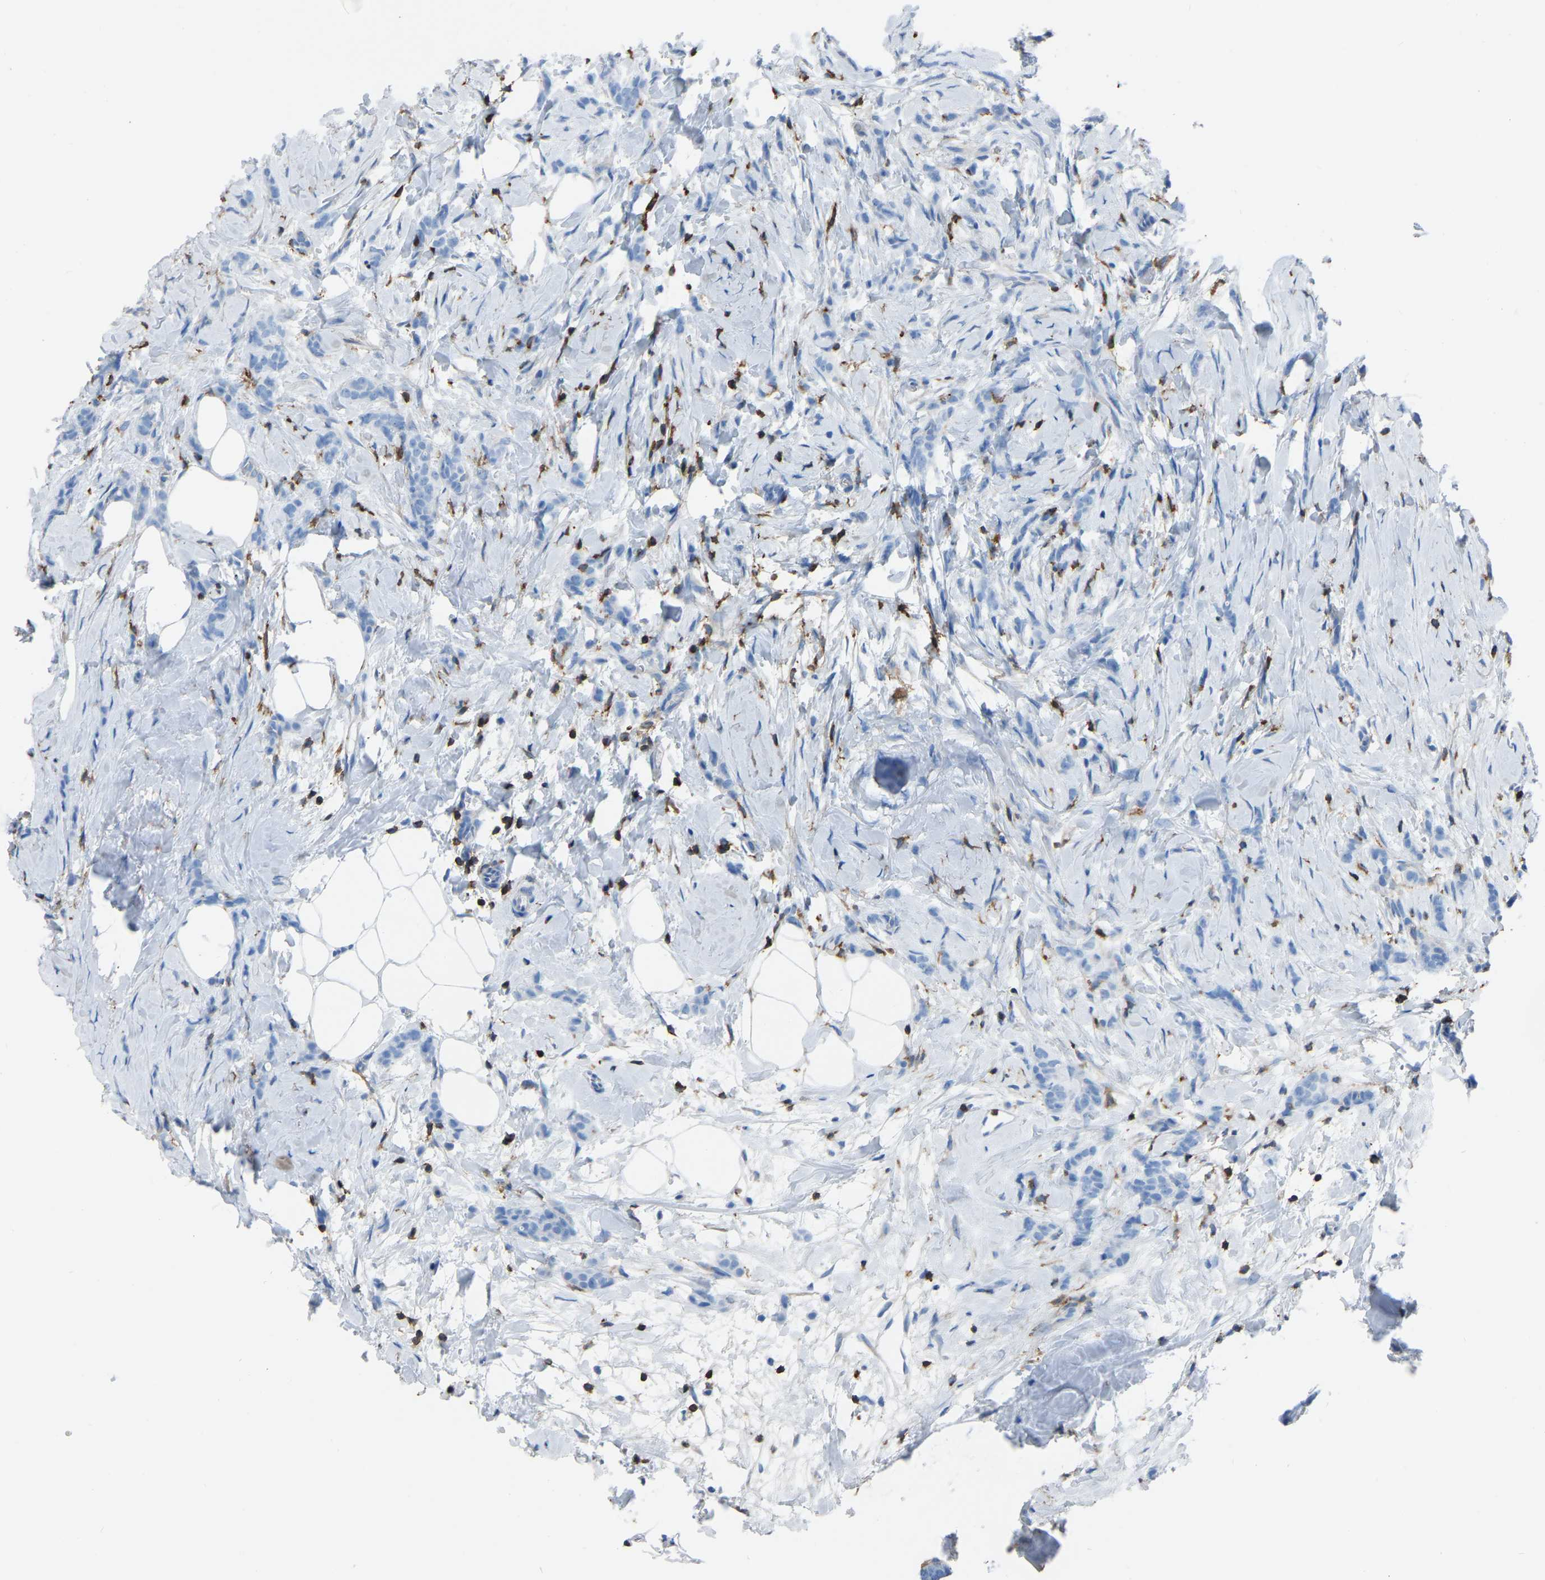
{"staining": {"intensity": "negative", "quantity": "none", "location": "none"}, "tissue": "breast cancer", "cell_type": "Tumor cells", "image_type": "cancer", "snomed": [{"axis": "morphology", "description": "Lobular carcinoma, in situ"}, {"axis": "morphology", "description": "Lobular carcinoma"}, {"axis": "topography", "description": "Breast"}], "caption": "The immunohistochemistry (IHC) image has no significant staining in tumor cells of lobular carcinoma in situ (breast) tissue.", "gene": "LSP1", "patient": {"sex": "female", "age": 41}}